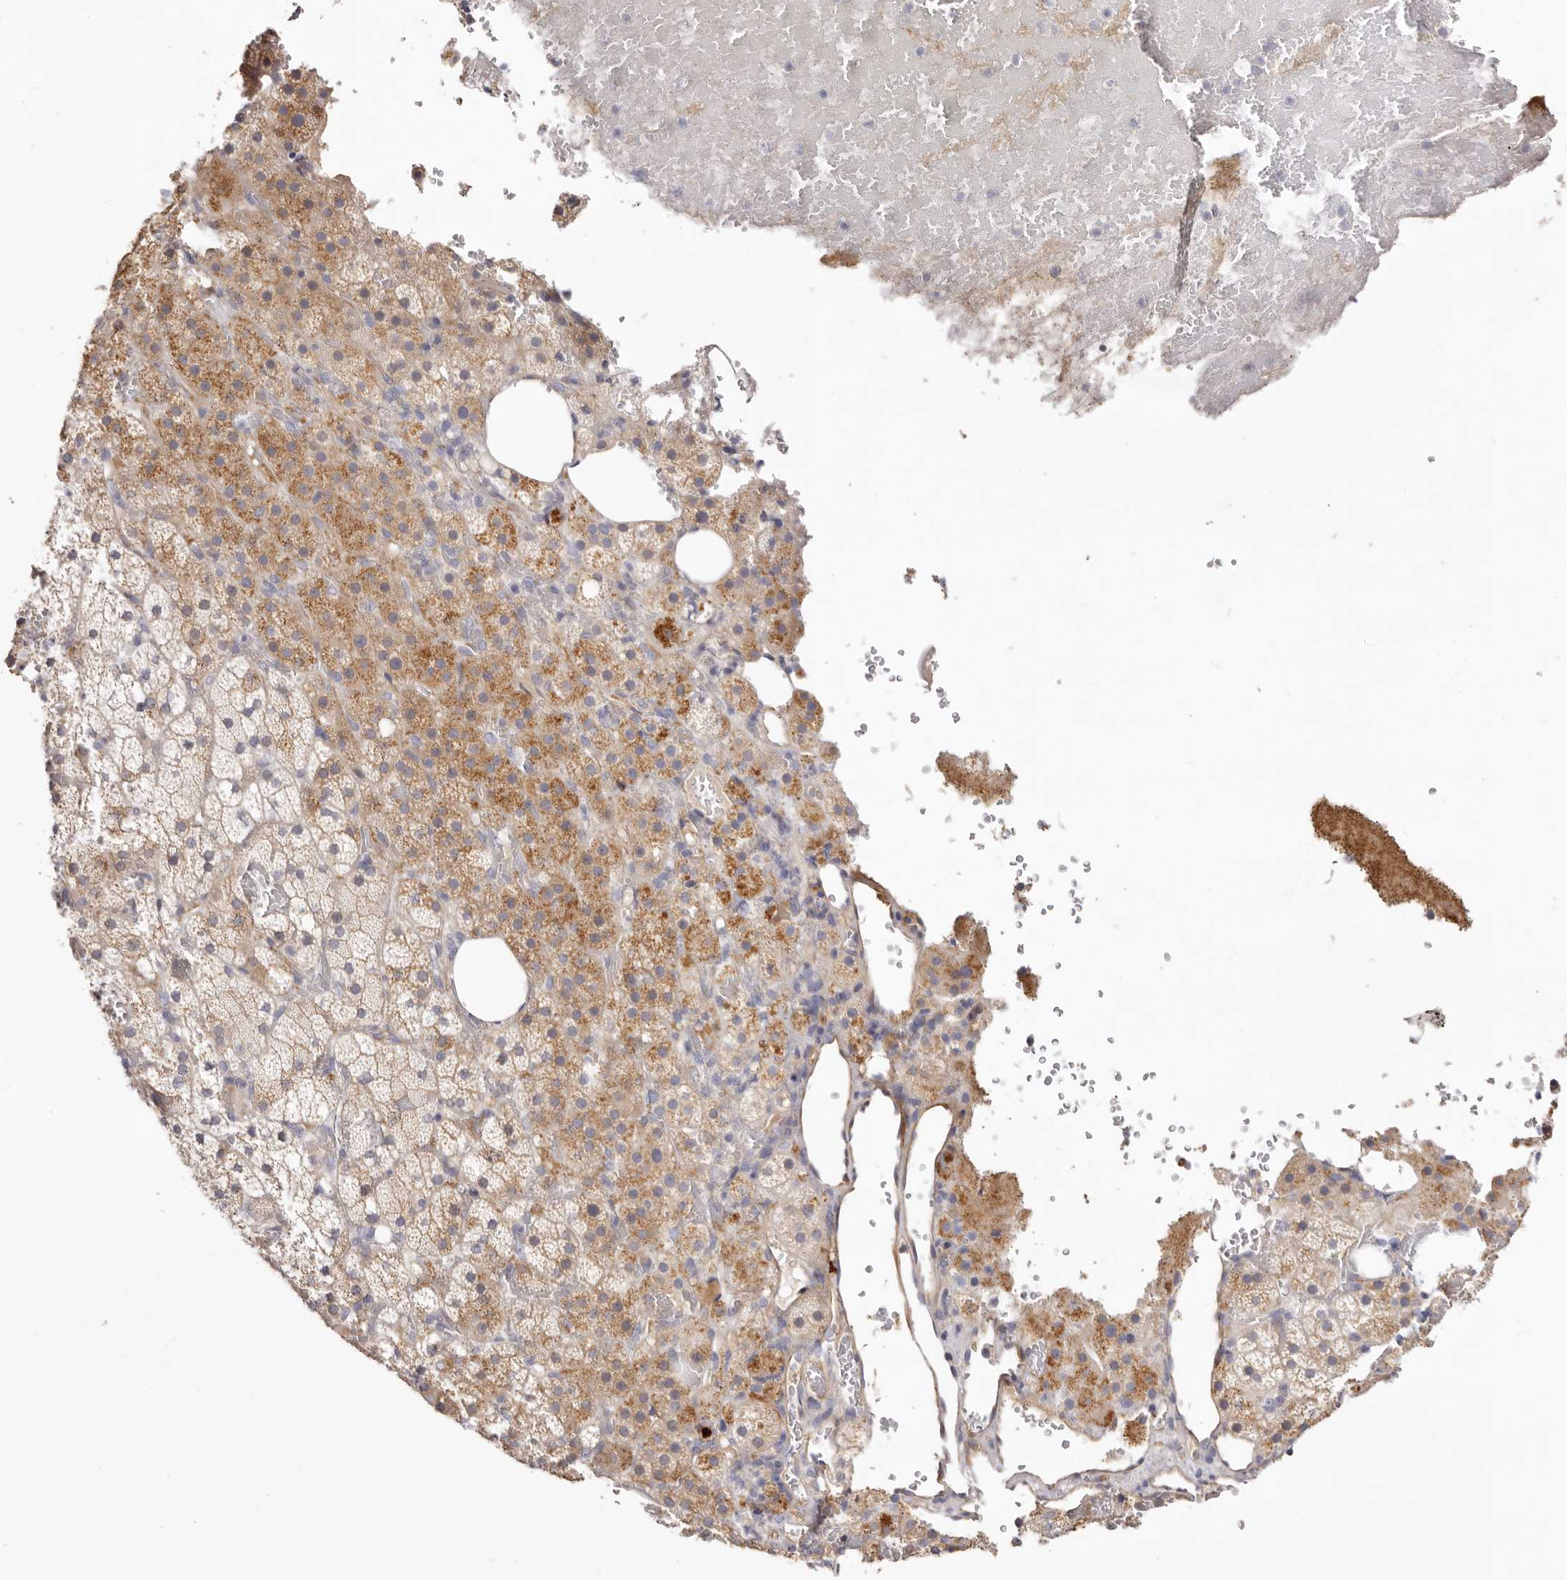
{"staining": {"intensity": "moderate", "quantity": "25%-75%", "location": "cytoplasmic/membranous"}, "tissue": "adrenal gland", "cell_type": "Glandular cells", "image_type": "normal", "snomed": [{"axis": "morphology", "description": "Normal tissue, NOS"}, {"axis": "topography", "description": "Adrenal gland"}], "caption": "Immunohistochemical staining of unremarkable human adrenal gland displays medium levels of moderate cytoplasmic/membranous positivity in approximately 25%-75% of glandular cells.", "gene": "STK16", "patient": {"sex": "female", "age": 59}}